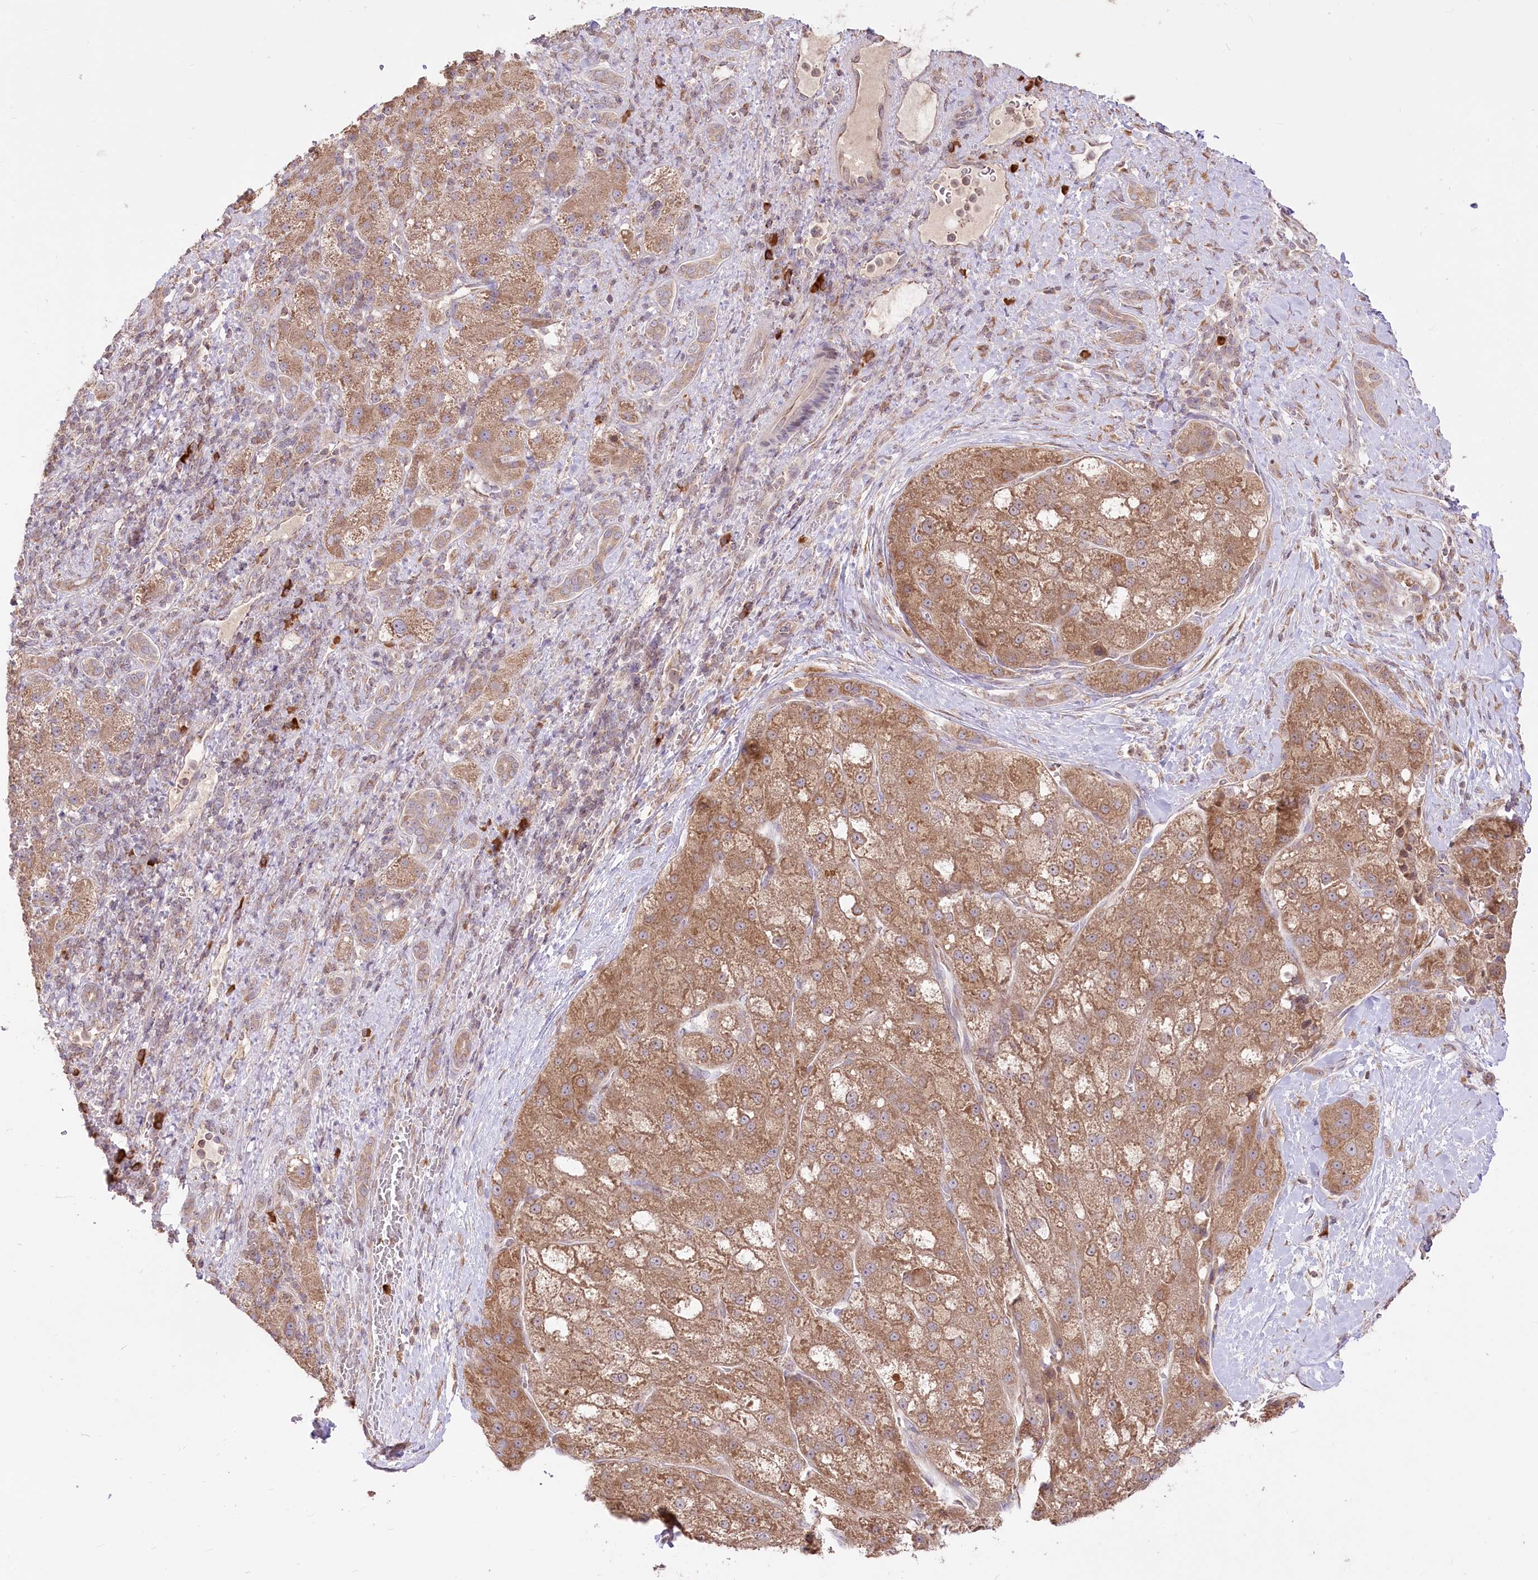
{"staining": {"intensity": "moderate", "quantity": ">75%", "location": "cytoplasmic/membranous"}, "tissue": "liver cancer", "cell_type": "Tumor cells", "image_type": "cancer", "snomed": [{"axis": "morphology", "description": "Normal tissue, NOS"}, {"axis": "morphology", "description": "Carcinoma, Hepatocellular, NOS"}, {"axis": "topography", "description": "Liver"}], "caption": "Immunohistochemistry (IHC) (DAB) staining of liver cancer (hepatocellular carcinoma) exhibits moderate cytoplasmic/membranous protein staining in about >75% of tumor cells.", "gene": "STT3B", "patient": {"sex": "male", "age": 57}}